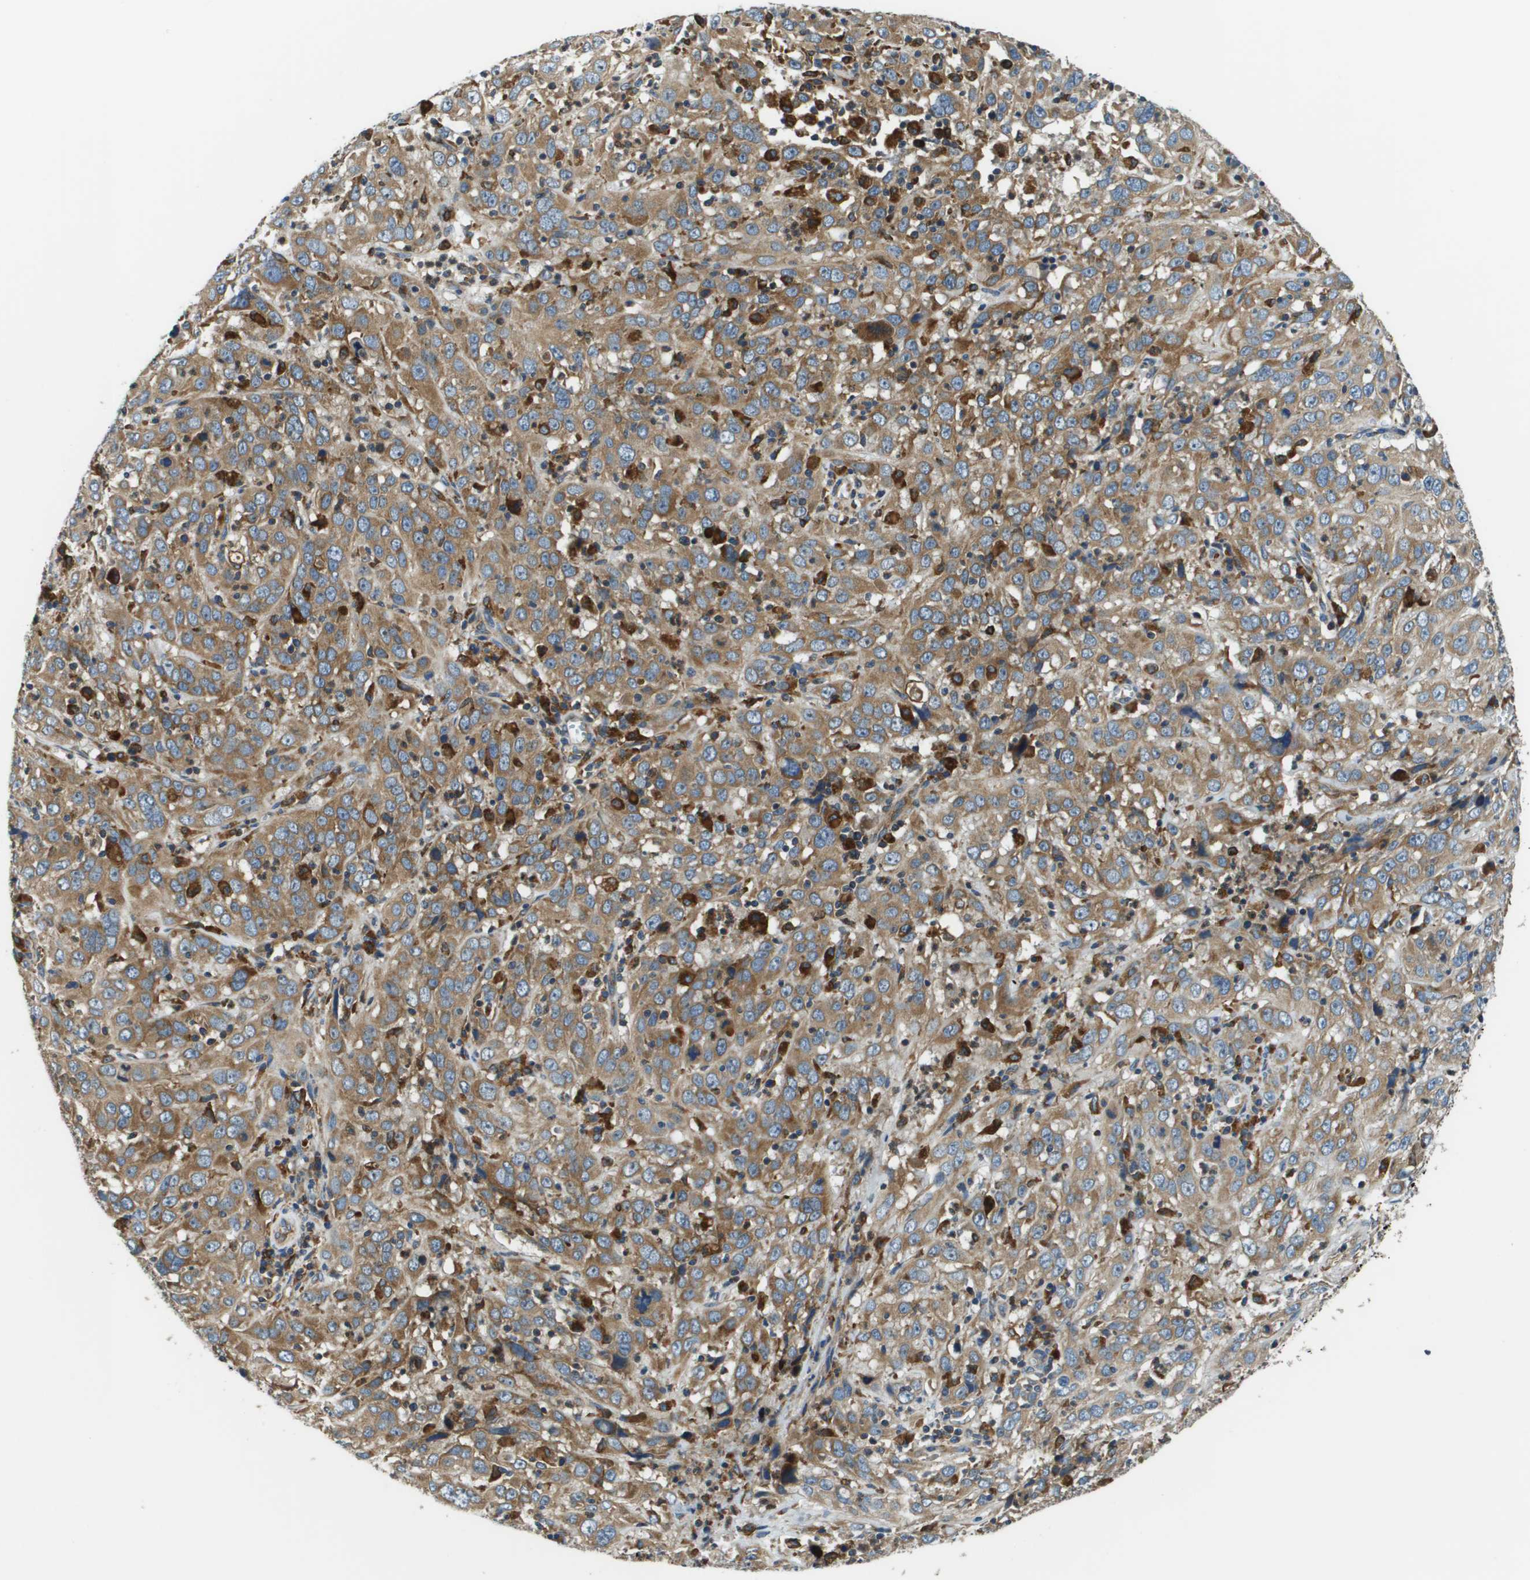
{"staining": {"intensity": "moderate", "quantity": ">75%", "location": "cytoplasmic/membranous"}, "tissue": "cervical cancer", "cell_type": "Tumor cells", "image_type": "cancer", "snomed": [{"axis": "morphology", "description": "Squamous cell carcinoma, NOS"}, {"axis": "topography", "description": "Cervix"}], "caption": "Moderate cytoplasmic/membranous staining for a protein is identified in about >75% of tumor cells of cervical squamous cell carcinoma using immunohistochemistry.", "gene": "CNPY3", "patient": {"sex": "female", "age": 32}}